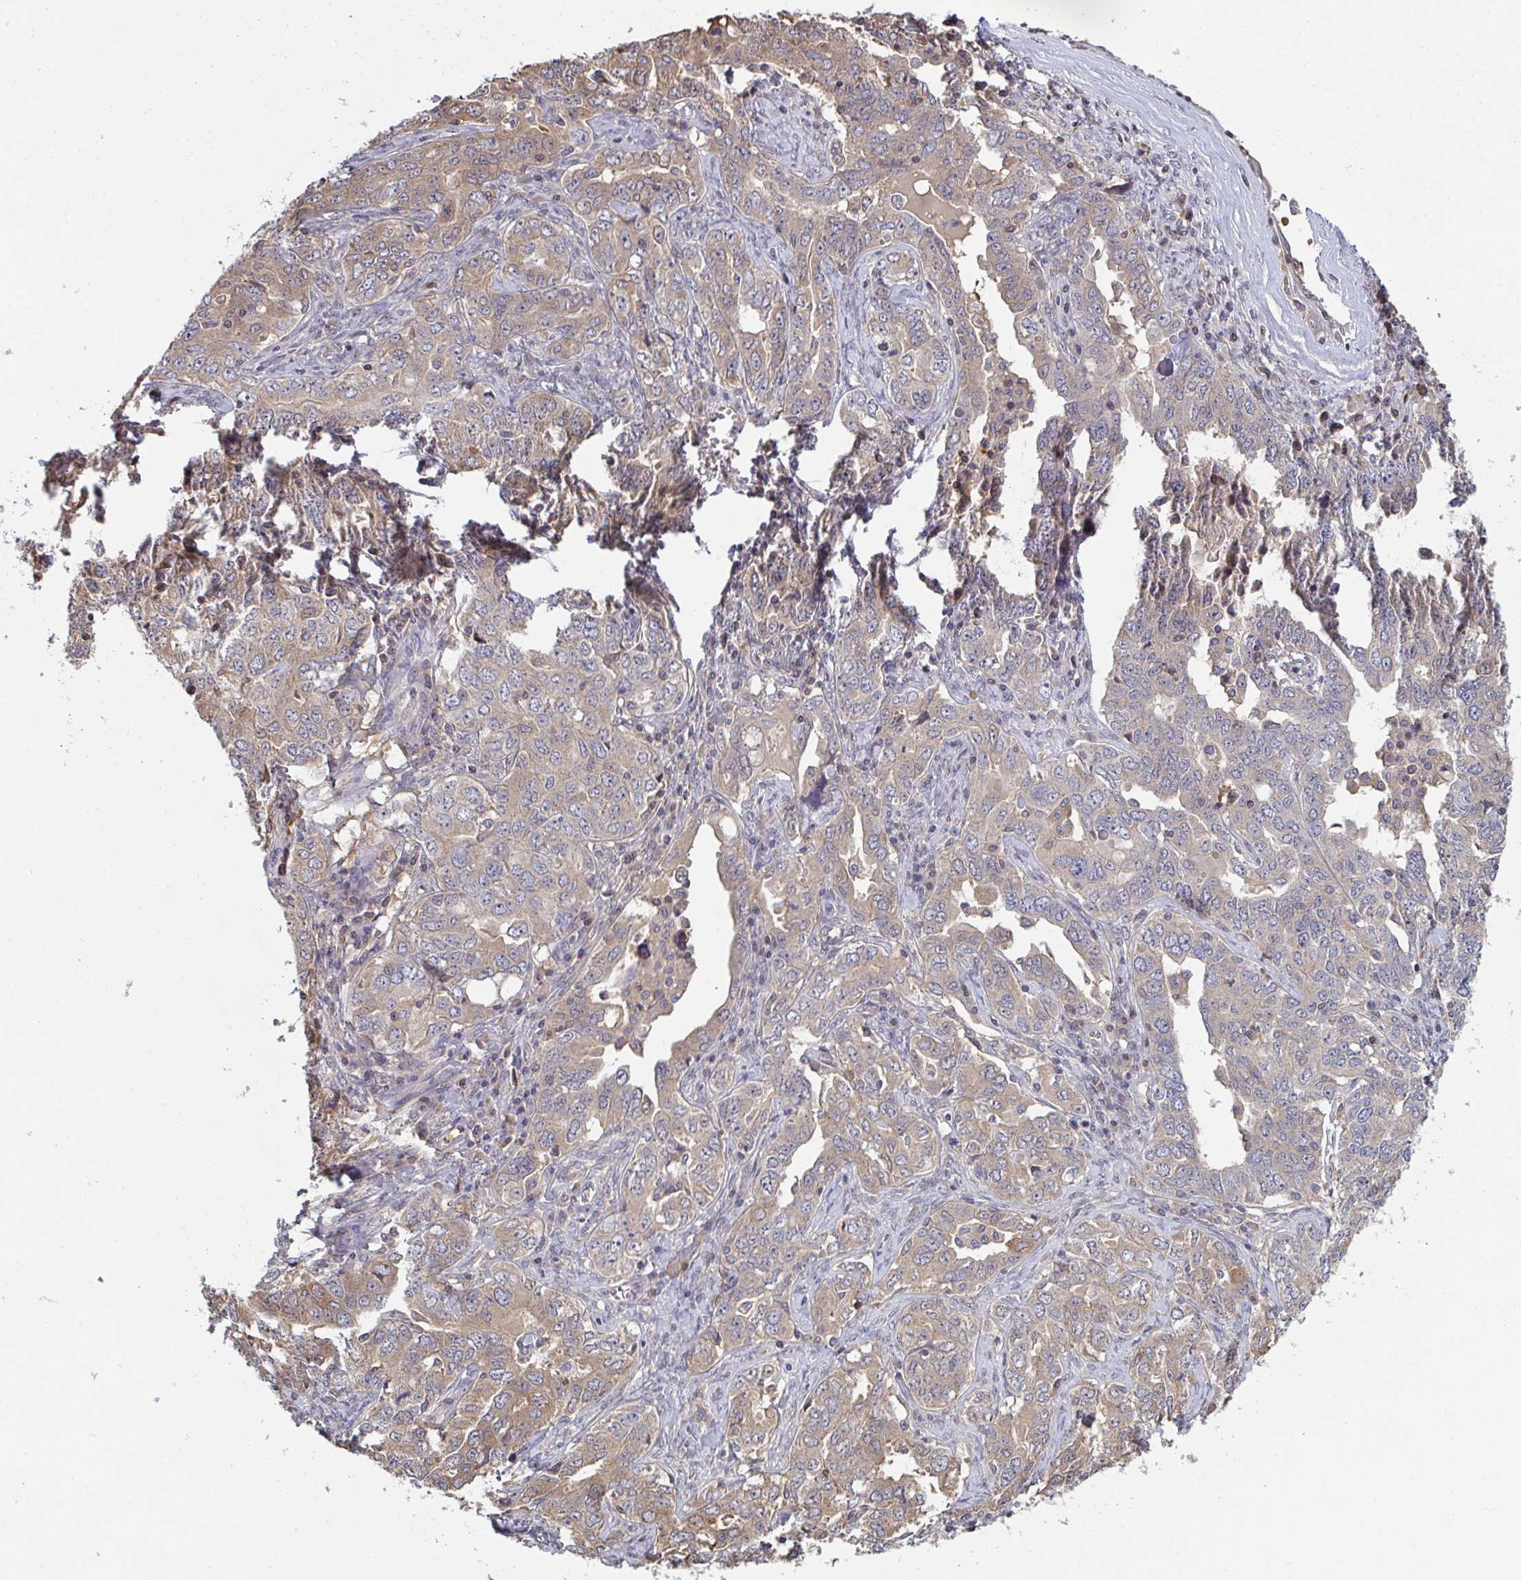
{"staining": {"intensity": "weak", "quantity": "25%-75%", "location": "cytoplasmic/membranous"}, "tissue": "ovarian cancer", "cell_type": "Tumor cells", "image_type": "cancer", "snomed": [{"axis": "morphology", "description": "Carcinoma, endometroid"}, {"axis": "topography", "description": "Ovary"}], "caption": "Ovarian cancer stained for a protein (brown) exhibits weak cytoplasmic/membranous positive staining in about 25%-75% of tumor cells.", "gene": "TTC9C", "patient": {"sex": "female", "age": 62}}